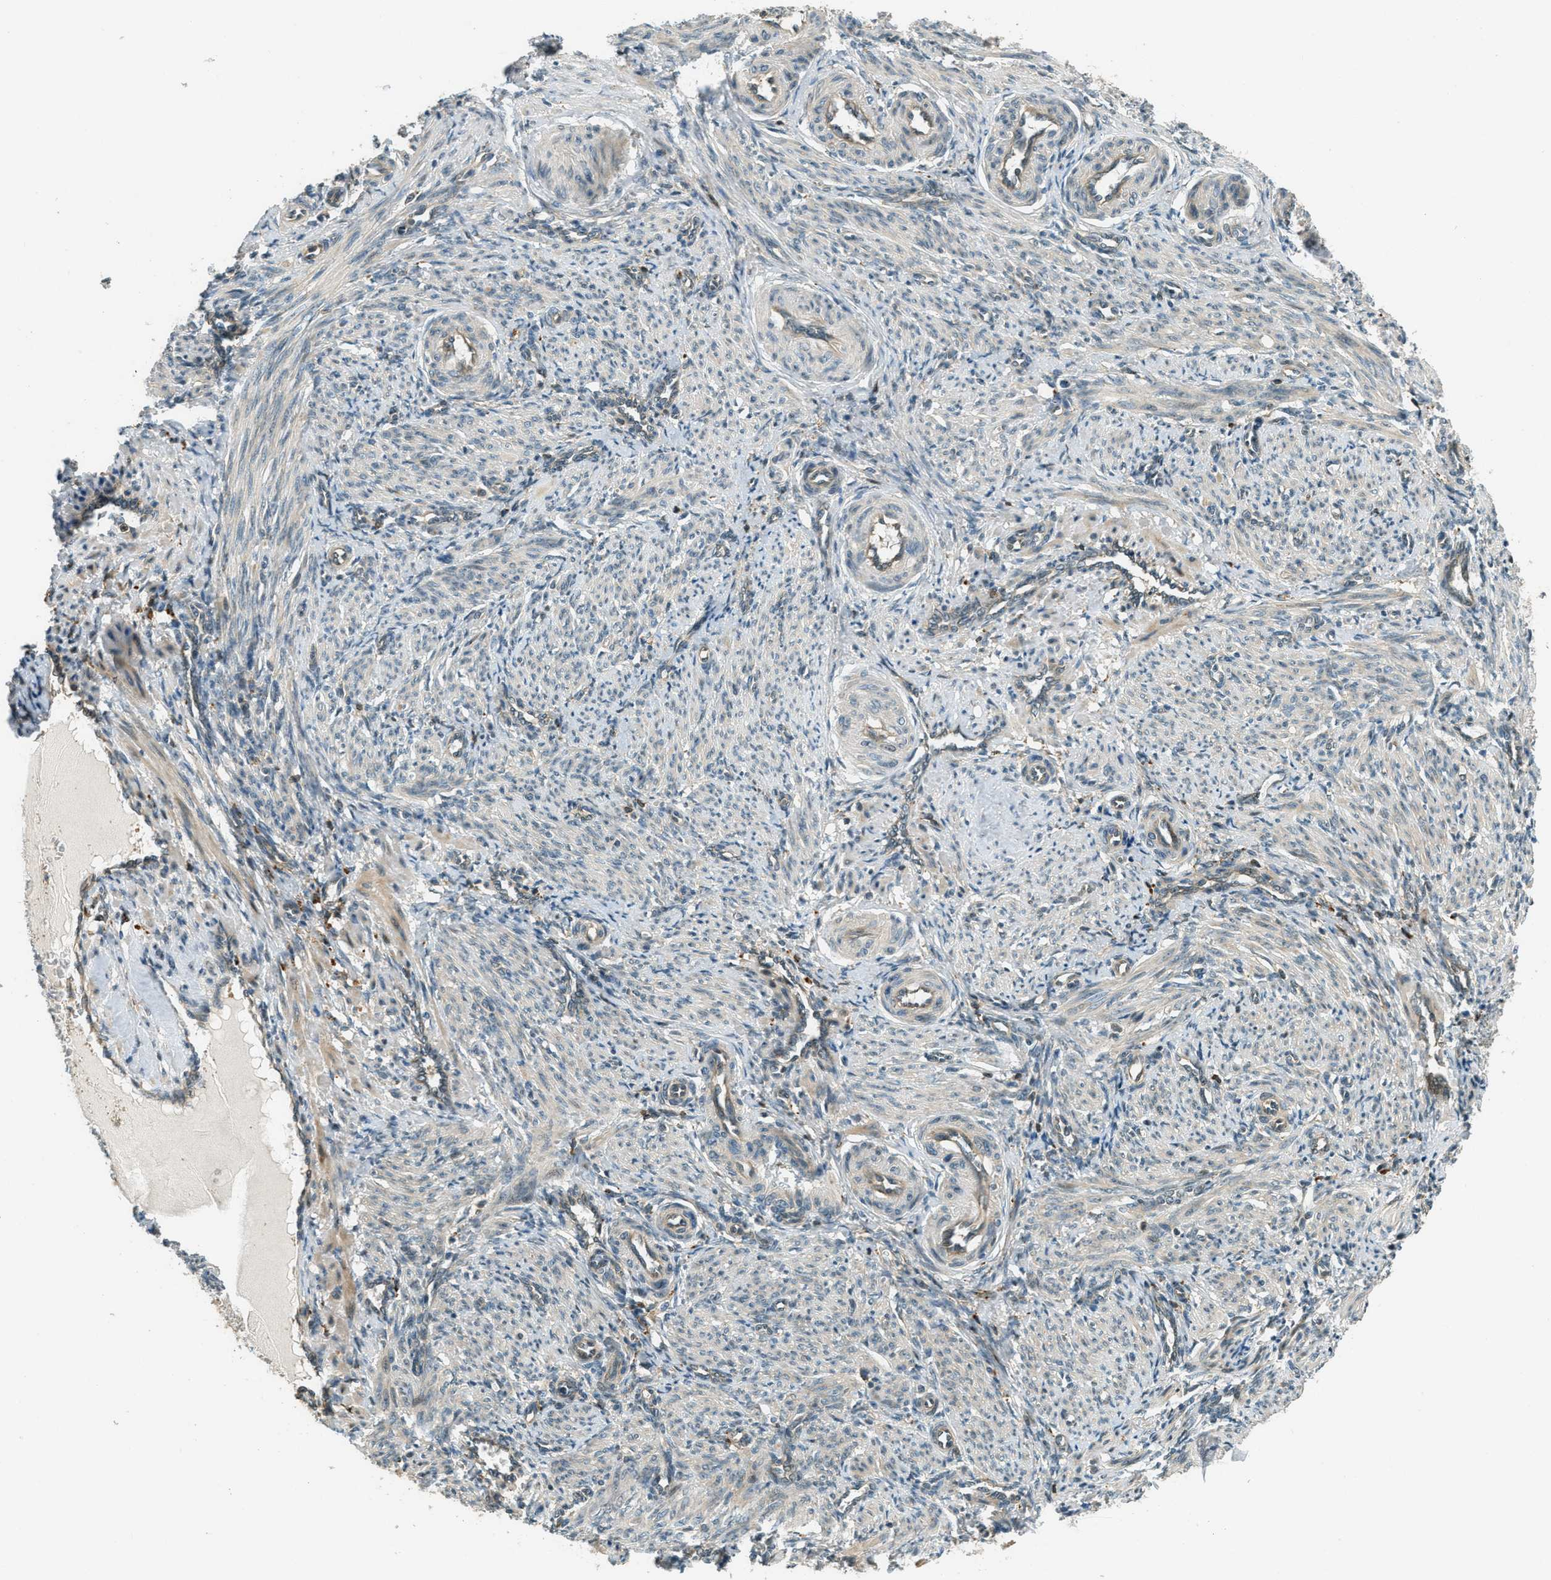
{"staining": {"intensity": "weak", "quantity": "25%-75%", "location": "cytoplasmic/membranous"}, "tissue": "smooth muscle", "cell_type": "Smooth muscle cells", "image_type": "normal", "snomed": [{"axis": "morphology", "description": "Normal tissue, NOS"}, {"axis": "topography", "description": "Endometrium"}], "caption": "Smooth muscle stained for a protein exhibits weak cytoplasmic/membranous positivity in smooth muscle cells. (IHC, brightfield microscopy, high magnification).", "gene": "PTPN23", "patient": {"sex": "female", "age": 33}}